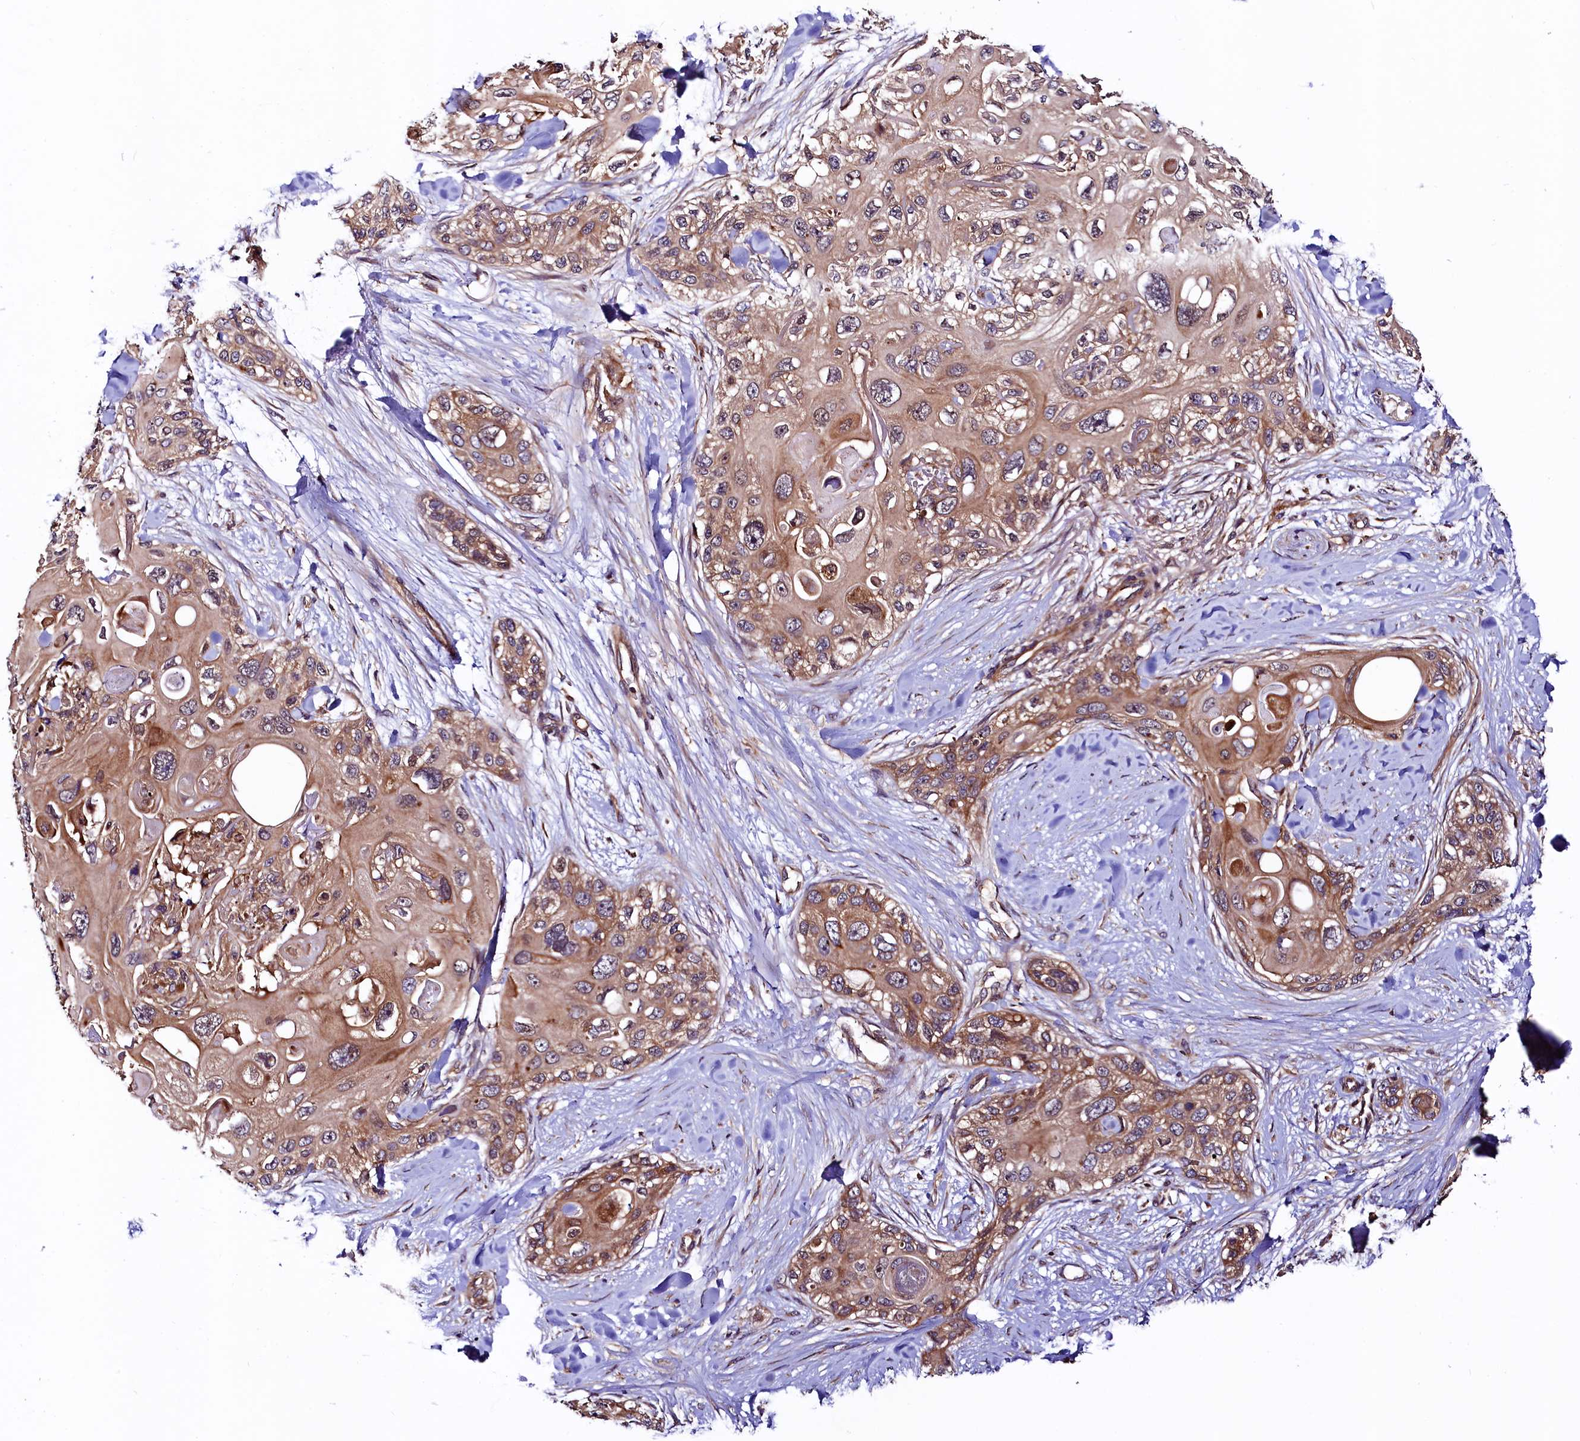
{"staining": {"intensity": "moderate", "quantity": ">75%", "location": "cytoplasmic/membranous,nuclear"}, "tissue": "skin cancer", "cell_type": "Tumor cells", "image_type": "cancer", "snomed": [{"axis": "morphology", "description": "Normal tissue, NOS"}, {"axis": "morphology", "description": "Squamous cell carcinoma, NOS"}, {"axis": "topography", "description": "Skin"}], "caption": "Immunohistochemistry image of human skin cancer (squamous cell carcinoma) stained for a protein (brown), which shows medium levels of moderate cytoplasmic/membranous and nuclear expression in about >75% of tumor cells.", "gene": "VPS35", "patient": {"sex": "male", "age": 72}}